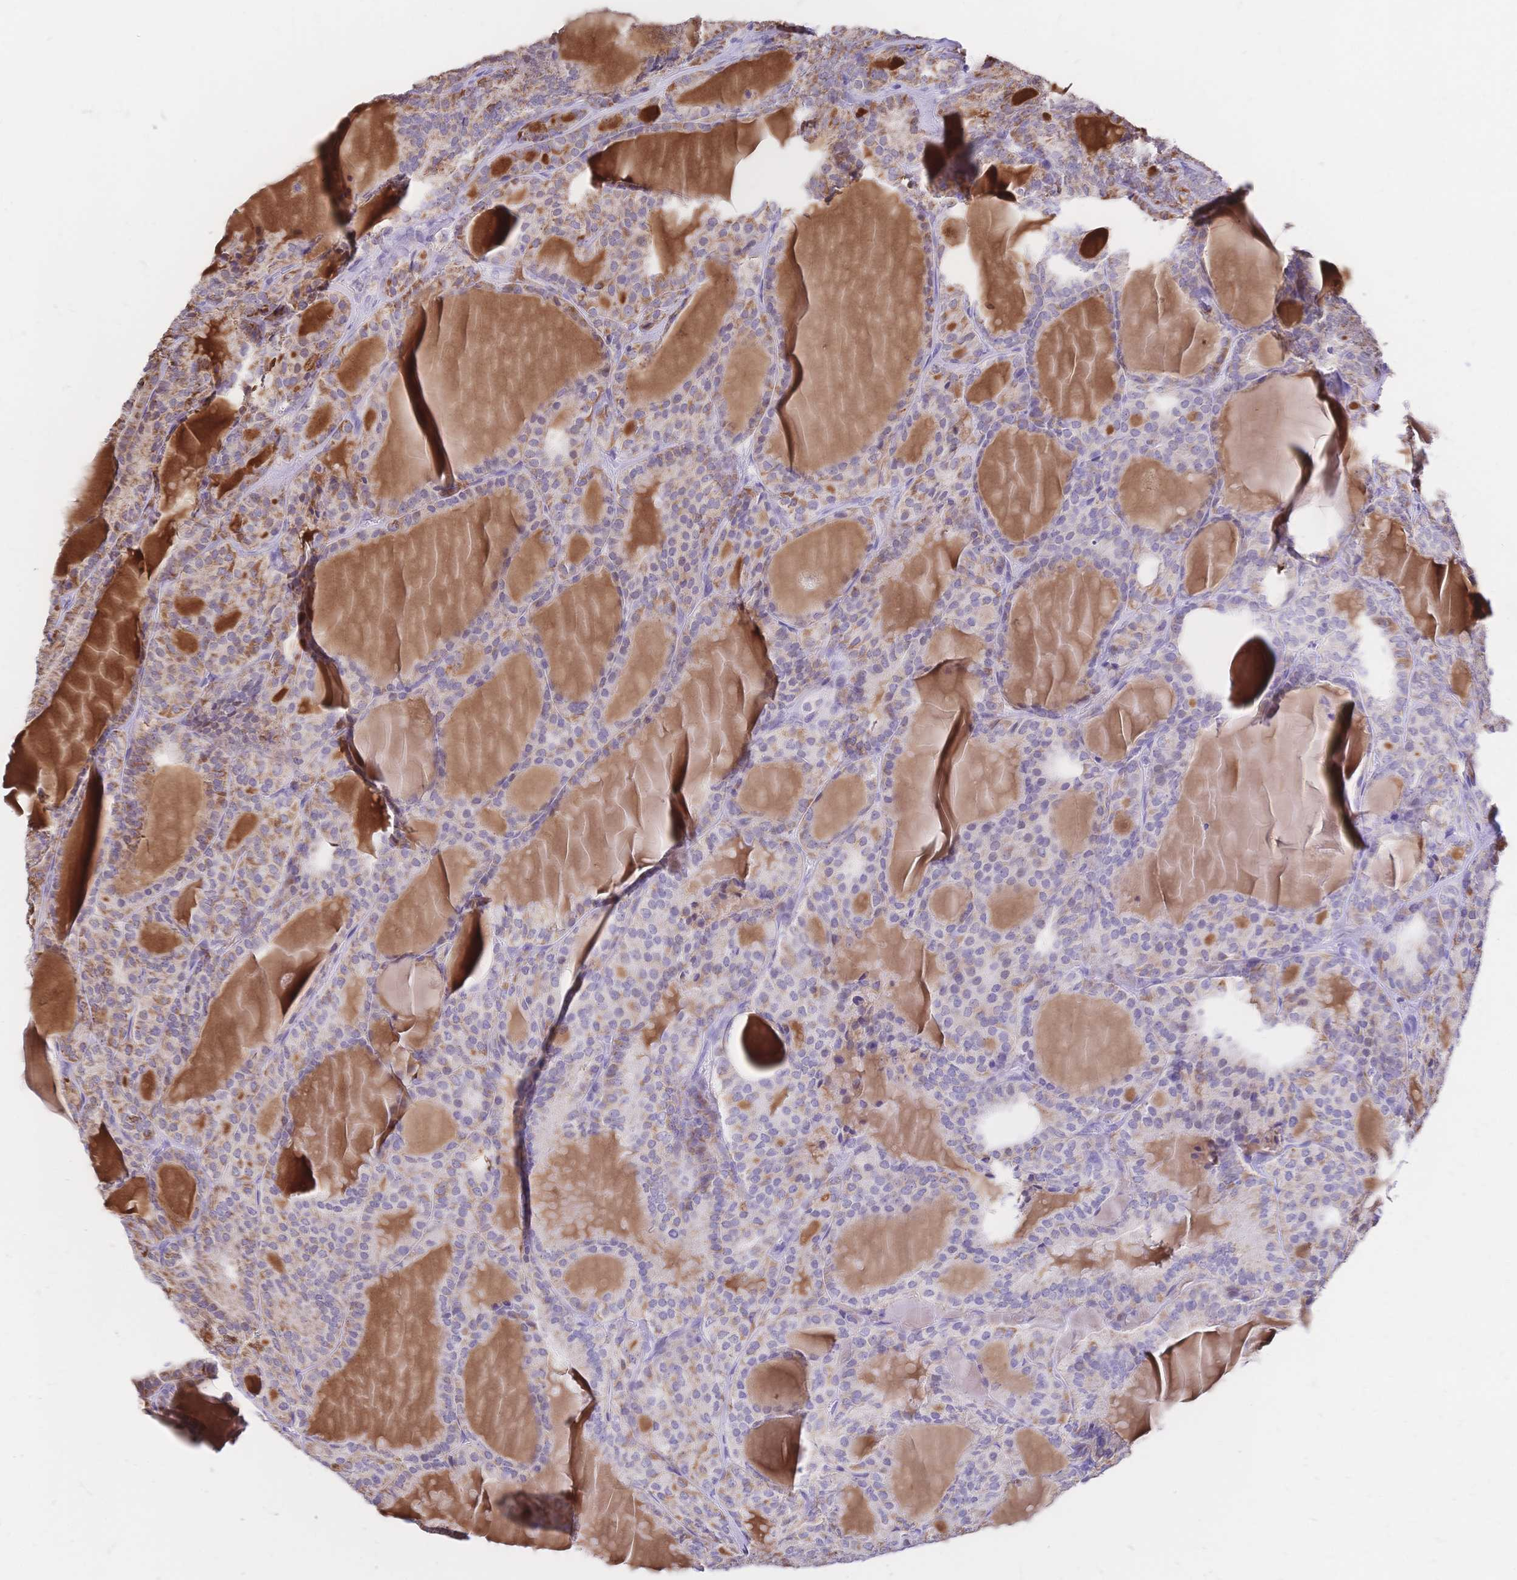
{"staining": {"intensity": "moderate", "quantity": "<25%", "location": "cytoplasmic/membranous"}, "tissue": "thyroid cancer", "cell_type": "Tumor cells", "image_type": "cancer", "snomed": [{"axis": "morphology", "description": "Follicular adenoma carcinoma, NOS"}, {"axis": "topography", "description": "Thyroid gland"}], "caption": "Immunohistochemistry (IHC) (DAB) staining of thyroid cancer (follicular adenoma carcinoma) demonstrates moderate cytoplasmic/membranous protein staining in about <25% of tumor cells.", "gene": "CLEC18B", "patient": {"sex": "male", "age": 74}}